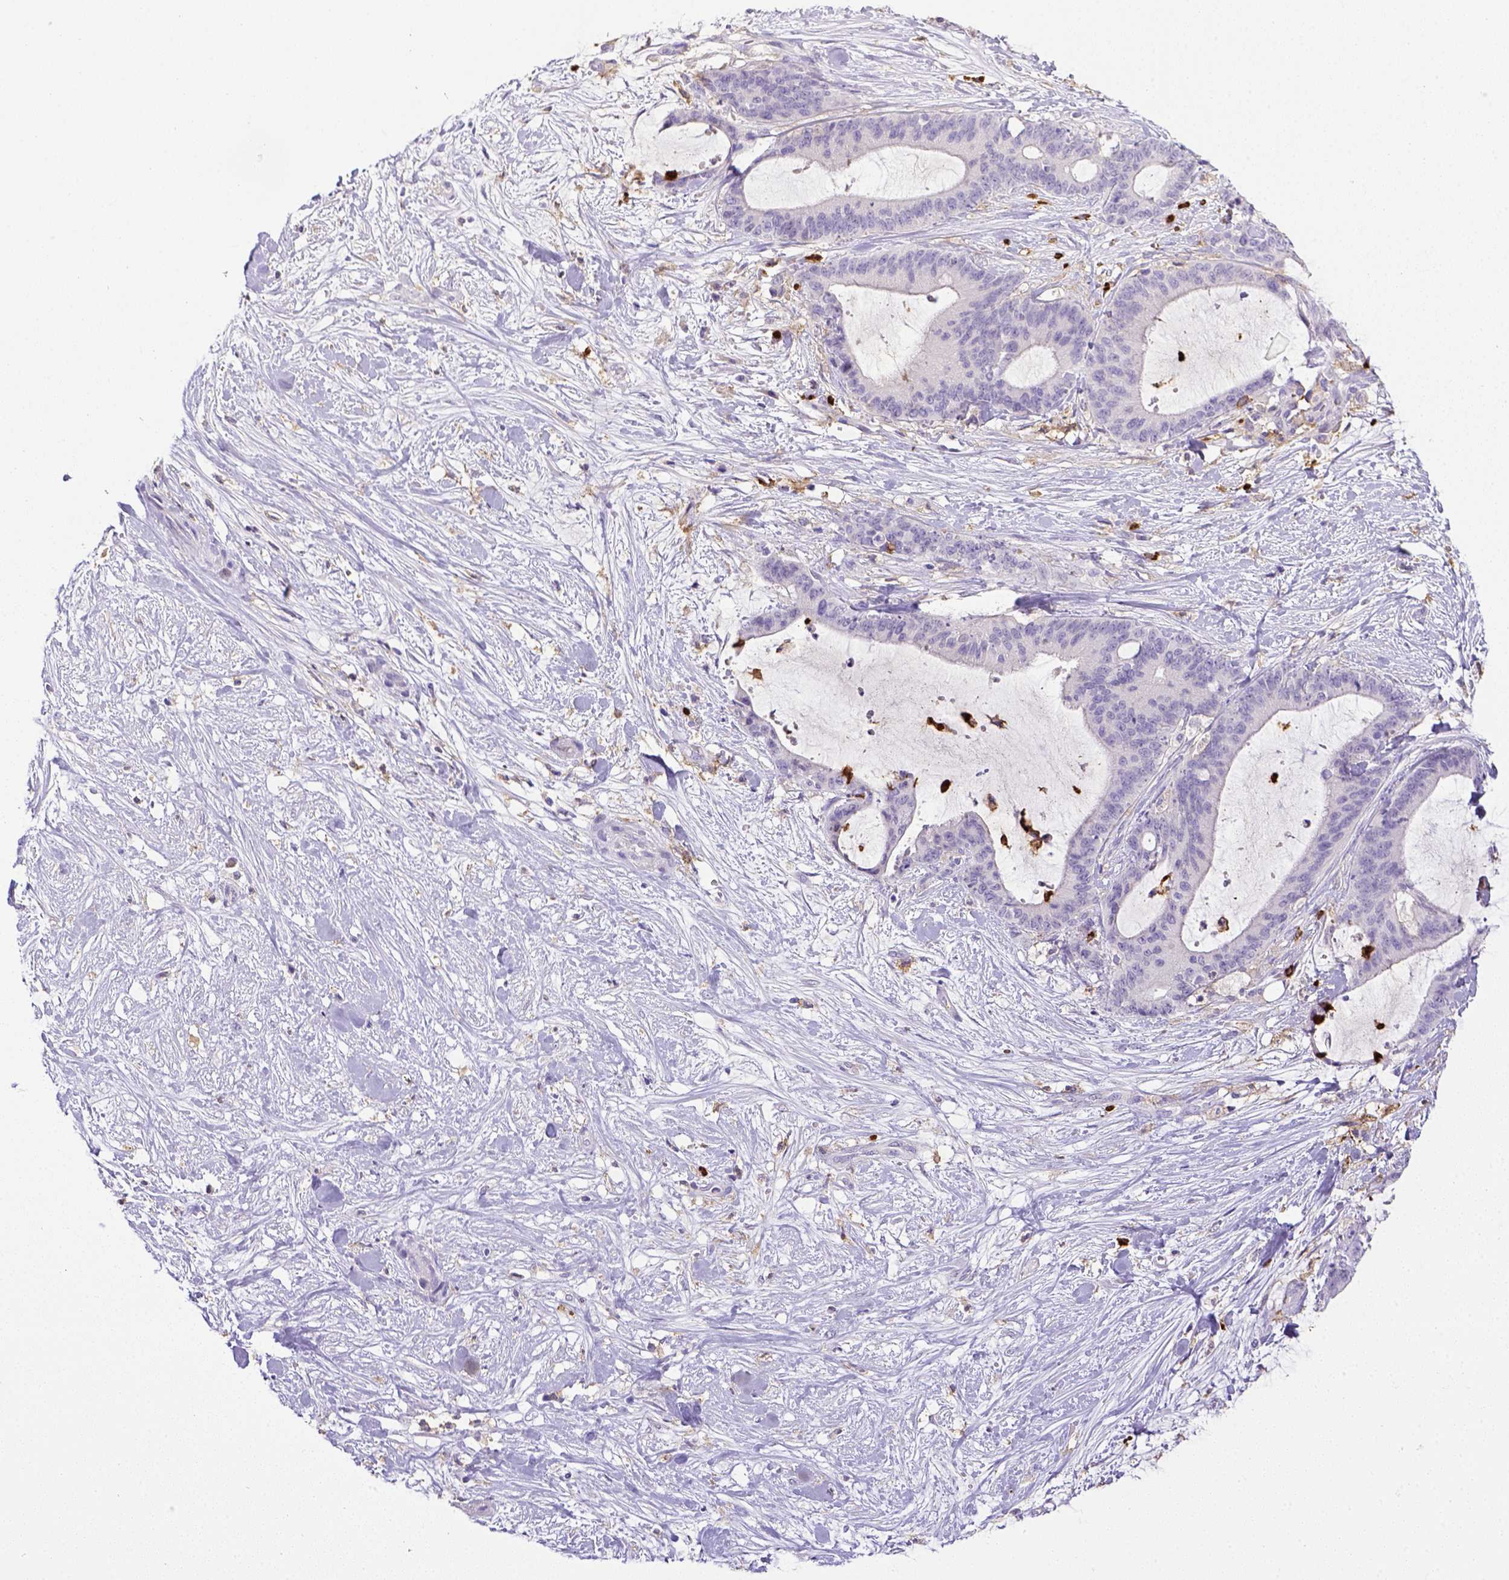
{"staining": {"intensity": "negative", "quantity": "none", "location": "none"}, "tissue": "liver cancer", "cell_type": "Tumor cells", "image_type": "cancer", "snomed": [{"axis": "morphology", "description": "Cholangiocarcinoma"}, {"axis": "topography", "description": "Liver"}], "caption": "A high-resolution image shows immunohistochemistry staining of liver cancer (cholangiocarcinoma), which shows no significant expression in tumor cells.", "gene": "ITGAM", "patient": {"sex": "female", "age": 73}}